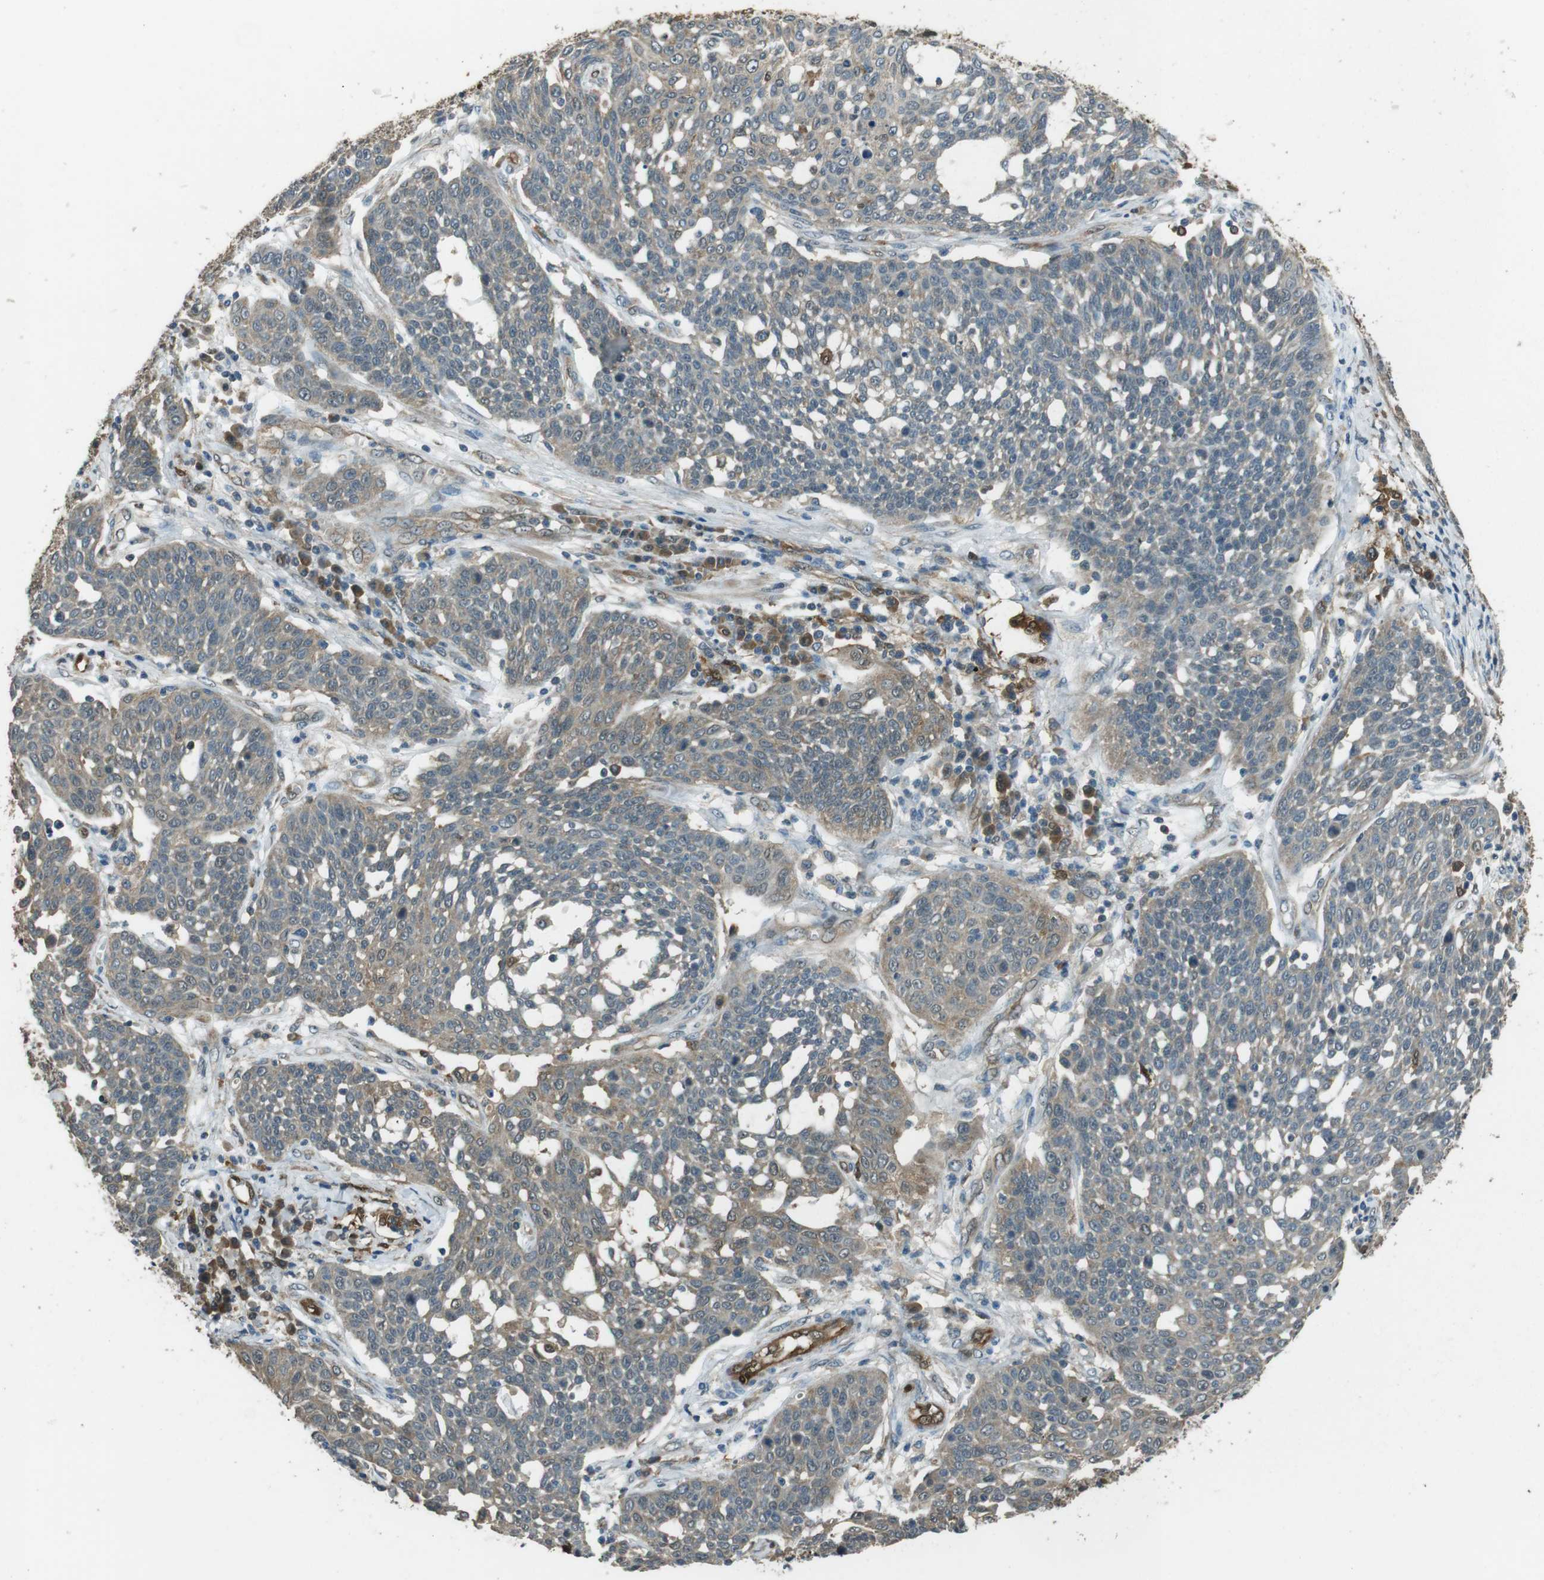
{"staining": {"intensity": "weak", "quantity": "25%-75%", "location": "cytoplasmic/membranous"}, "tissue": "cervical cancer", "cell_type": "Tumor cells", "image_type": "cancer", "snomed": [{"axis": "morphology", "description": "Squamous cell carcinoma, NOS"}, {"axis": "topography", "description": "Cervix"}], "caption": "The image reveals immunohistochemical staining of cervical squamous cell carcinoma. There is weak cytoplasmic/membranous staining is present in about 25%-75% of tumor cells.", "gene": "MFAP3", "patient": {"sex": "female", "age": 34}}